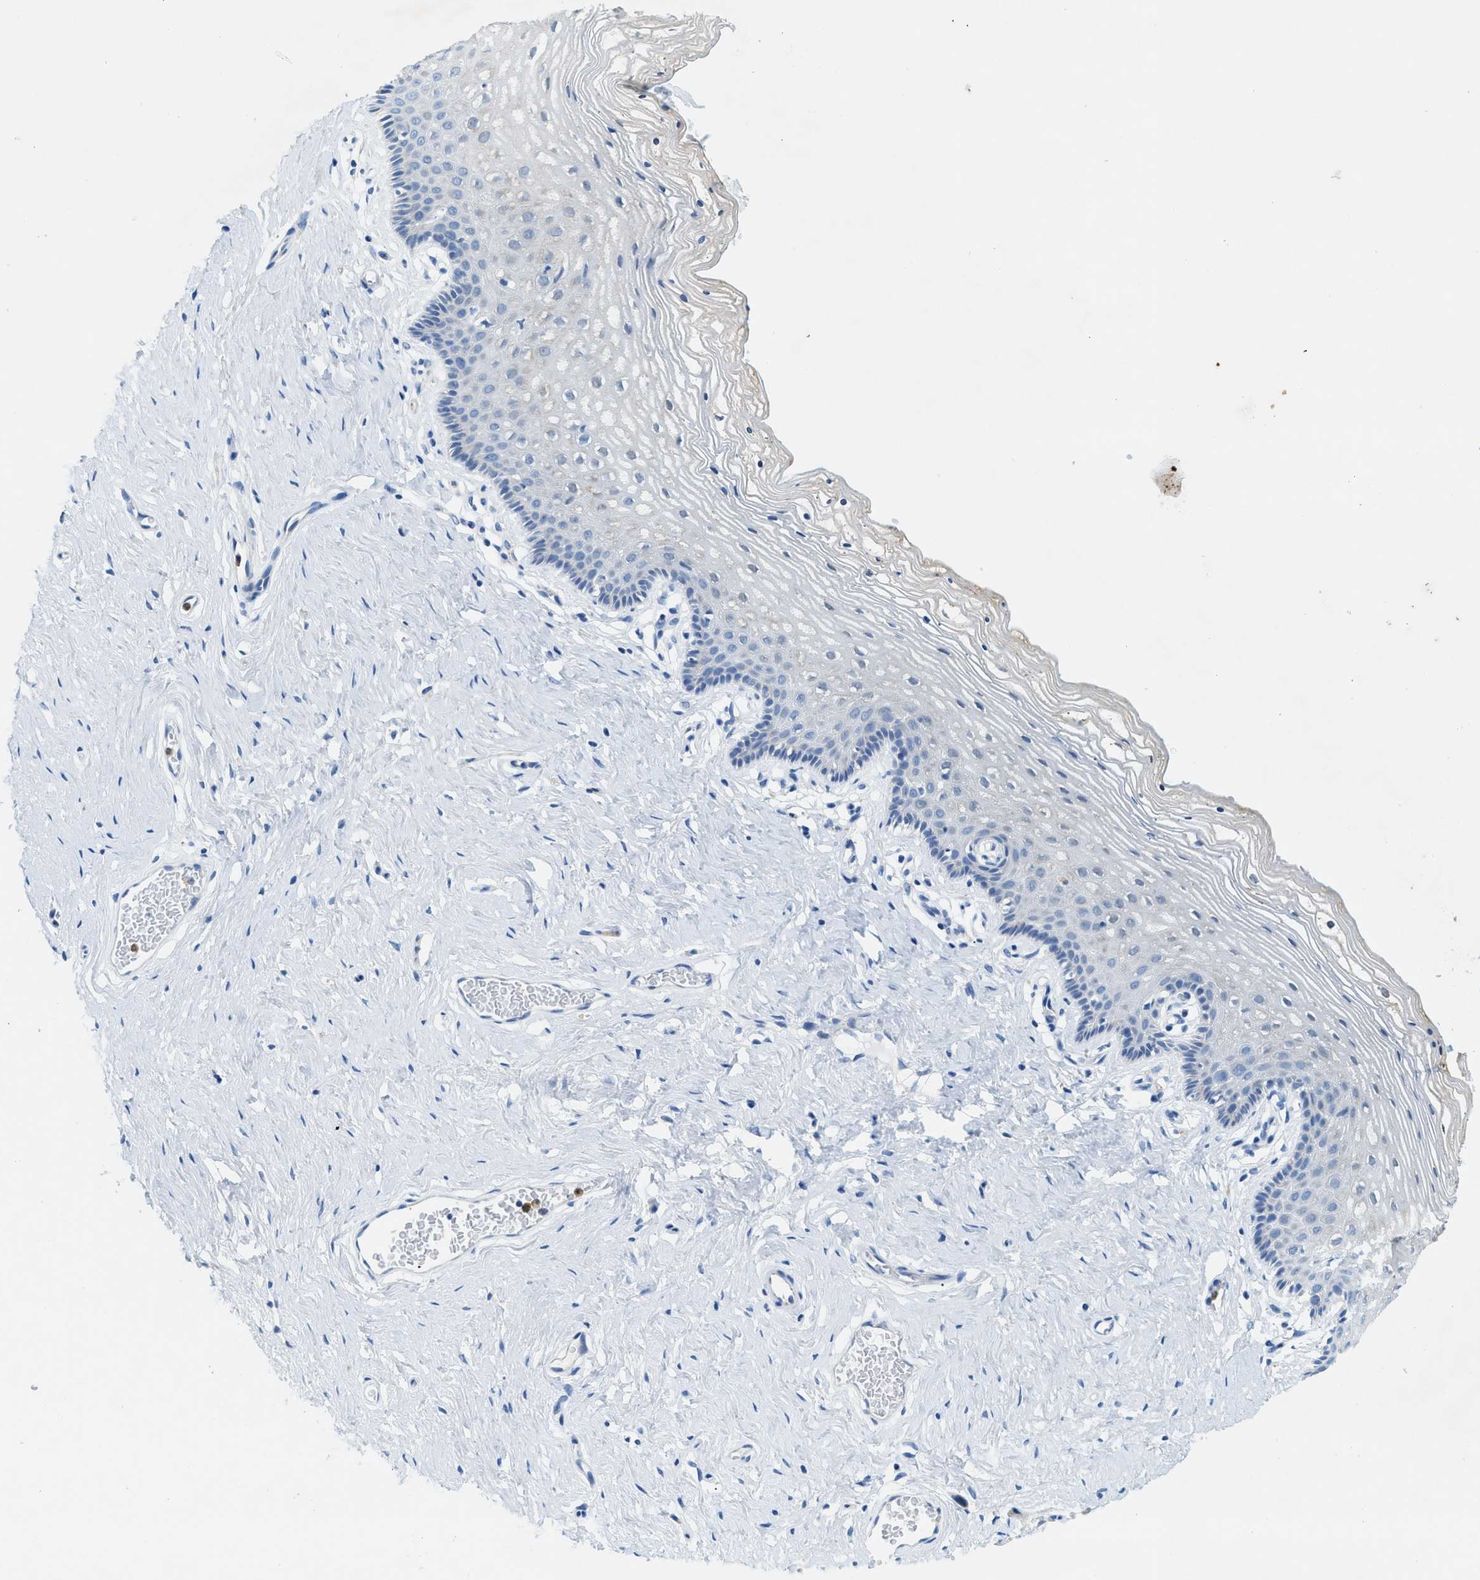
{"staining": {"intensity": "negative", "quantity": "none", "location": "none"}, "tissue": "vagina", "cell_type": "Squamous epithelial cells", "image_type": "normal", "snomed": [{"axis": "morphology", "description": "Normal tissue, NOS"}, {"axis": "topography", "description": "Vagina"}], "caption": "Immunohistochemistry histopathology image of benign vagina: human vagina stained with DAB shows no significant protein positivity in squamous epithelial cells.", "gene": "ZDHHC13", "patient": {"sex": "female", "age": 32}}